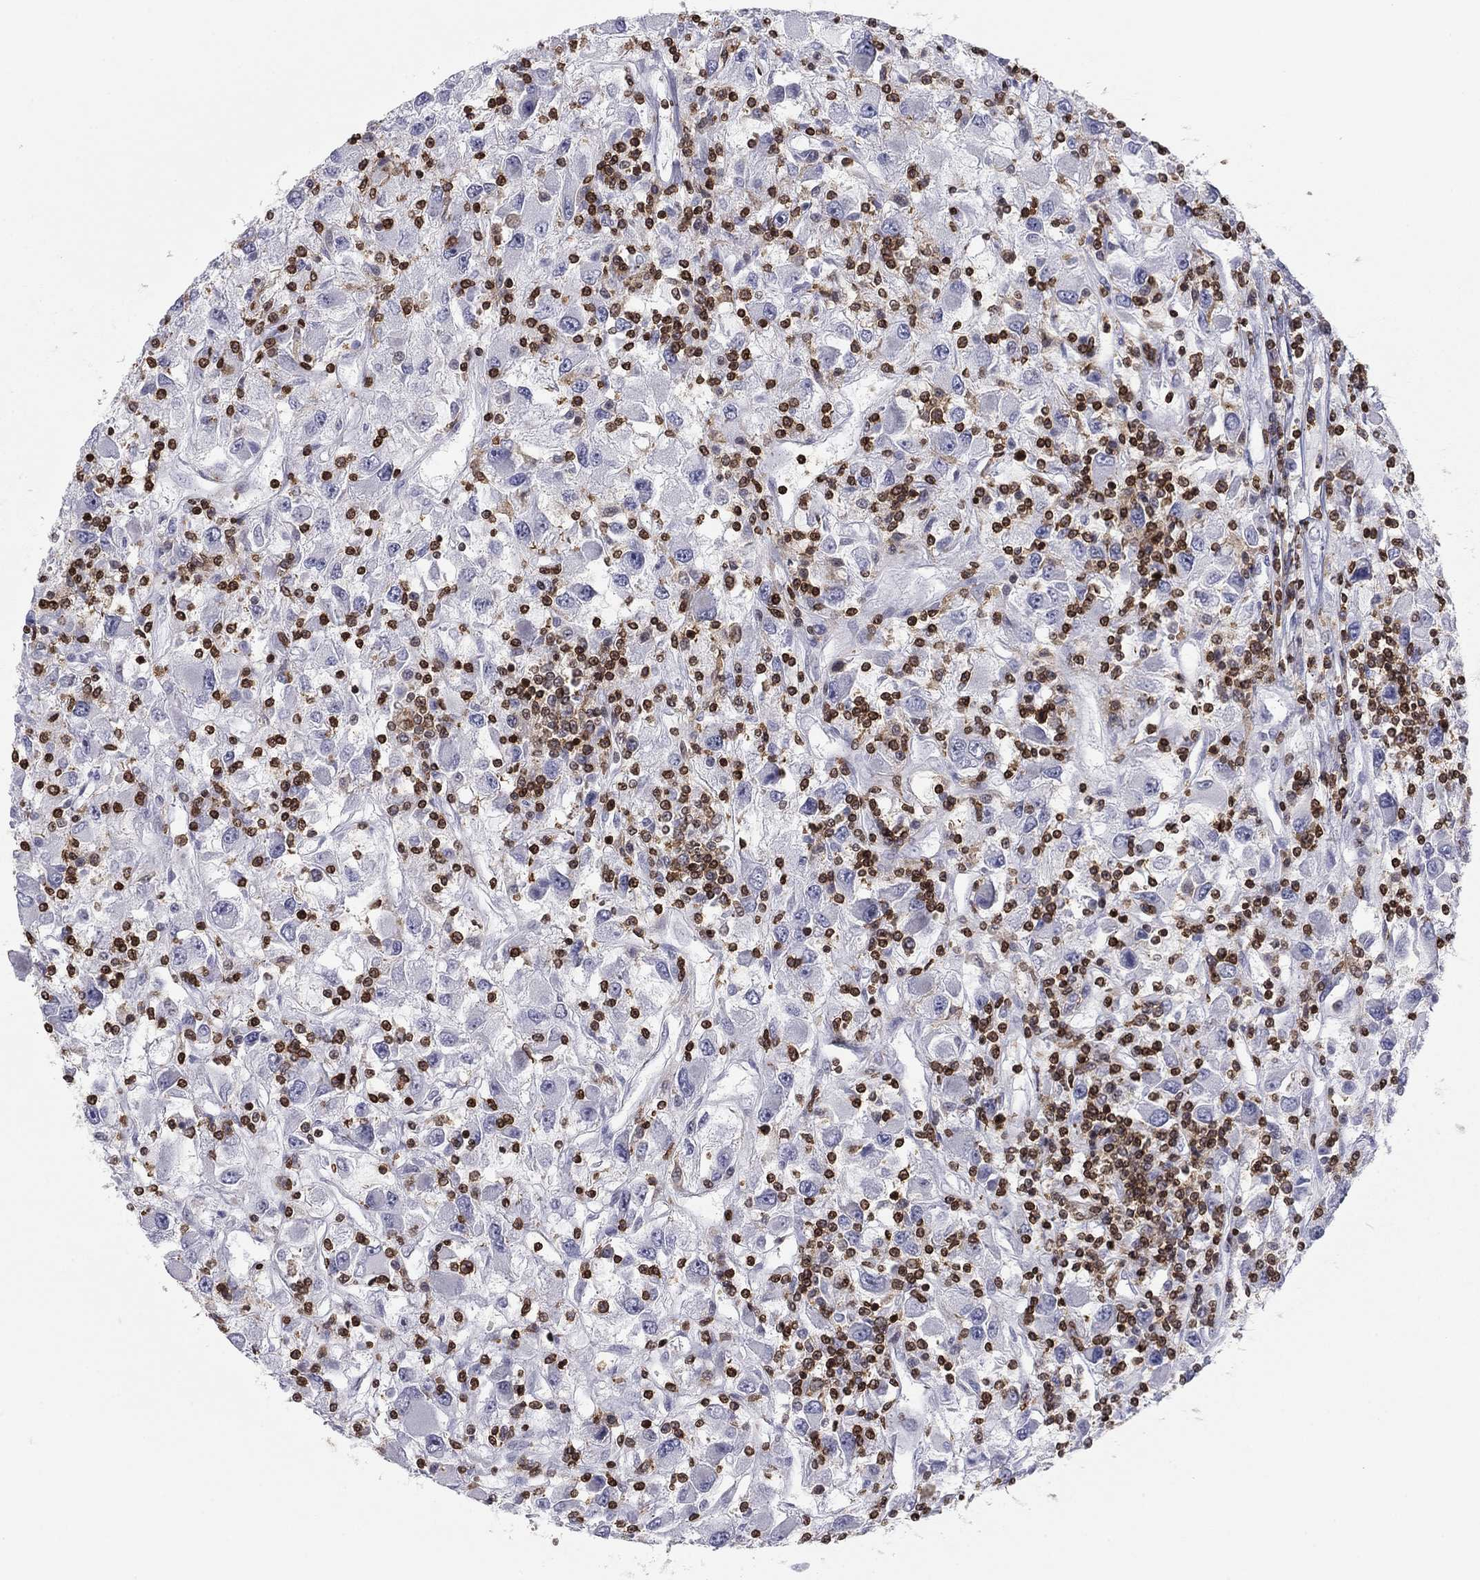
{"staining": {"intensity": "negative", "quantity": "none", "location": "none"}, "tissue": "renal cancer", "cell_type": "Tumor cells", "image_type": "cancer", "snomed": [{"axis": "morphology", "description": "Adenocarcinoma, NOS"}, {"axis": "topography", "description": "Kidney"}], "caption": "This is an IHC photomicrograph of renal cancer. There is no positivity in tumor cells.", "gene": "ARHGAP27", "patient": {"sex": "female", "age": 67}}